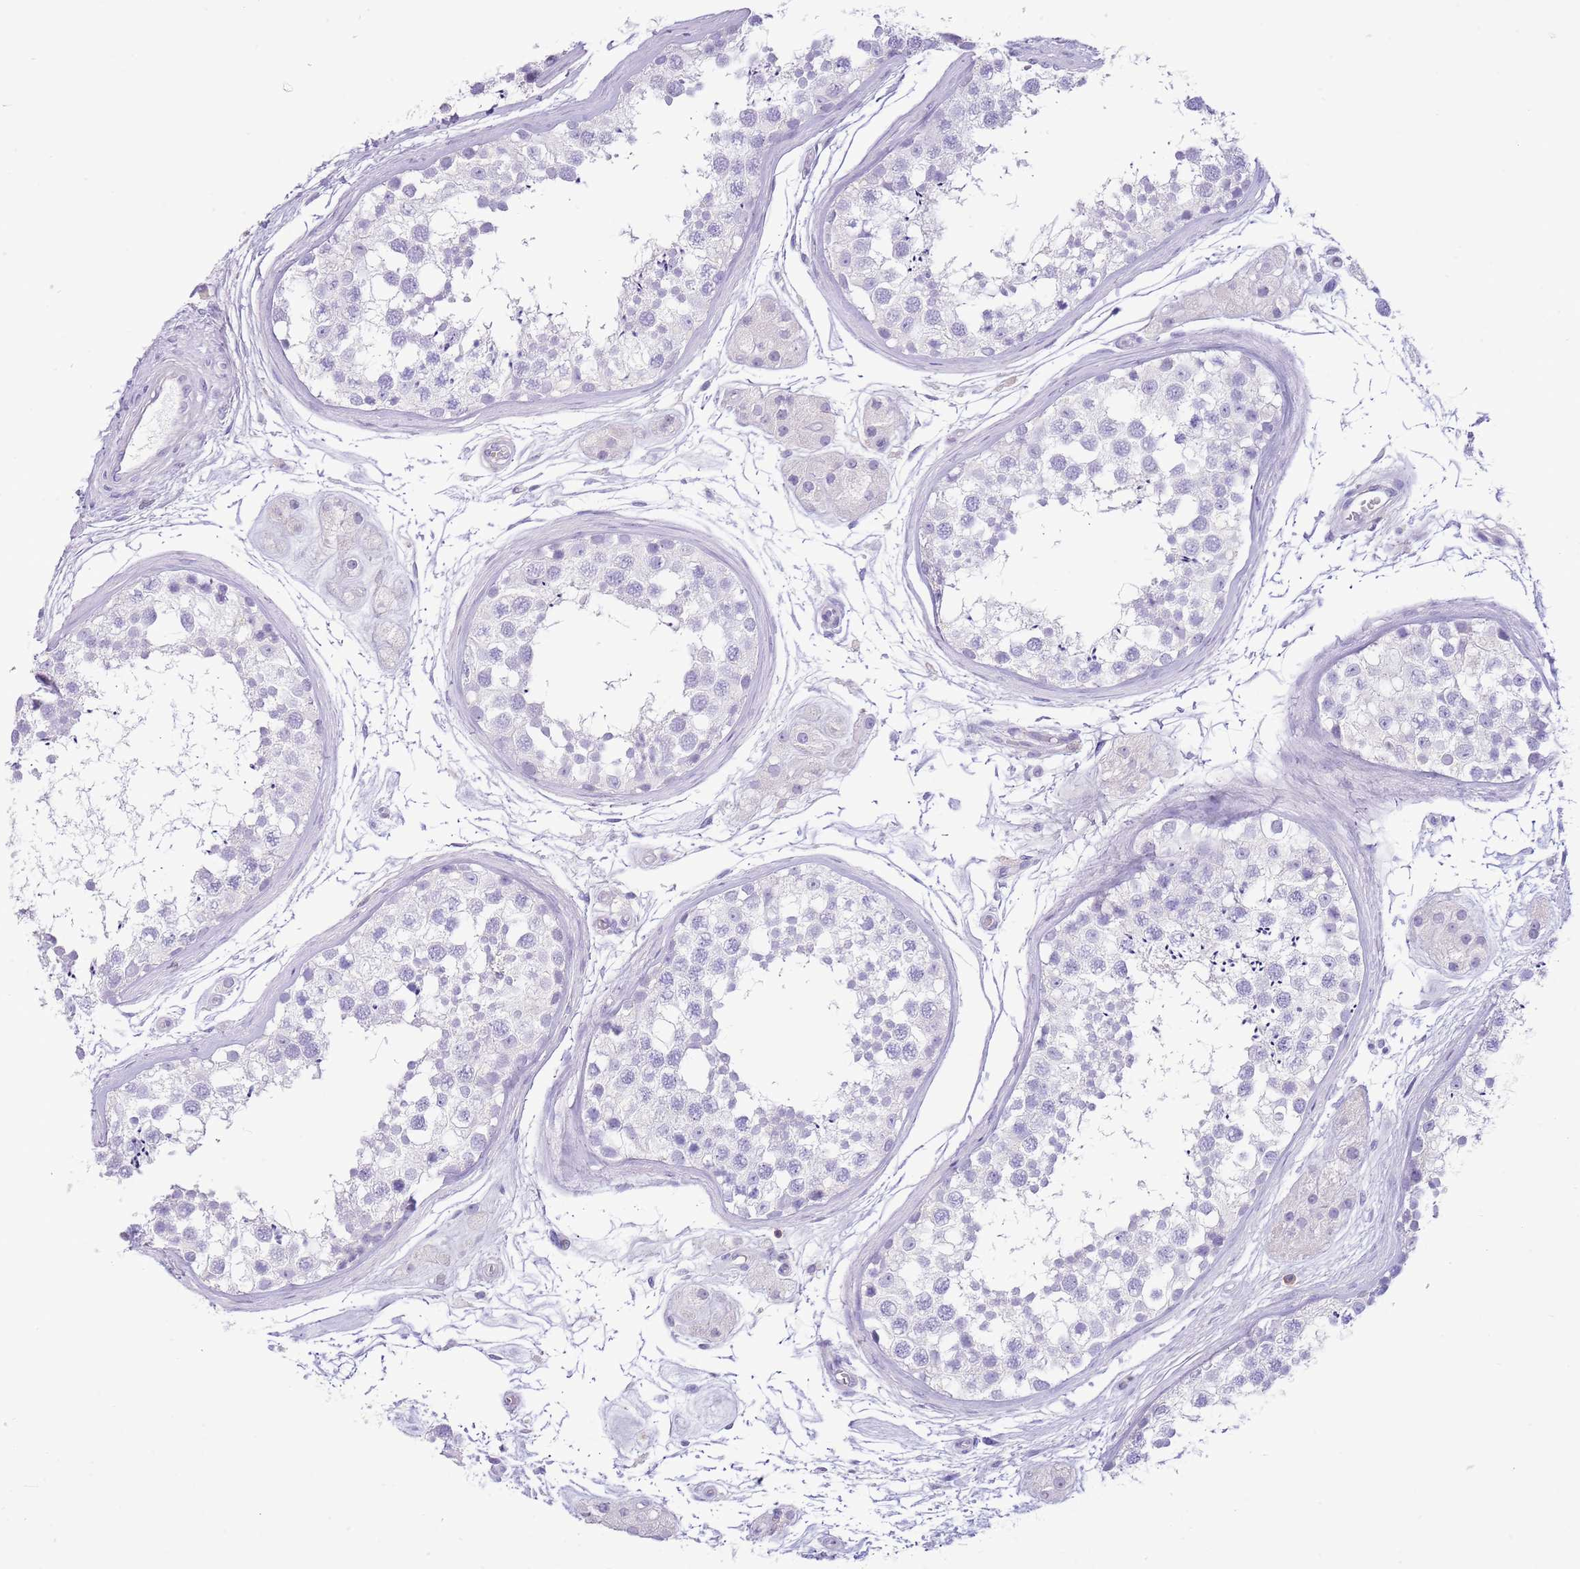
{"staining": {"intensity": "negative", "quantity": "none", "location": "none"}, "tissue": "testis", "cell_type": "Cells in seminiferous ducts", "image_type": "normal", "snomed": [{"axis": "morphology", "description": "Normal tissue, NOS"}, {"axis": "topography", "description": "Testis"}], "caption": "Immunohistochemistry (IHC) histopathology image of unremarkable testis: human testis stained with DAB (3,3'-diaminobenzidine) displays no significant protein staining in cells in seminiferous ducts. (Immunohistochemistry (IHC), brightfield microscopy, high magnification).", "gene": "OR4Q3", "patient": {"sex": "male", "age": 56}}